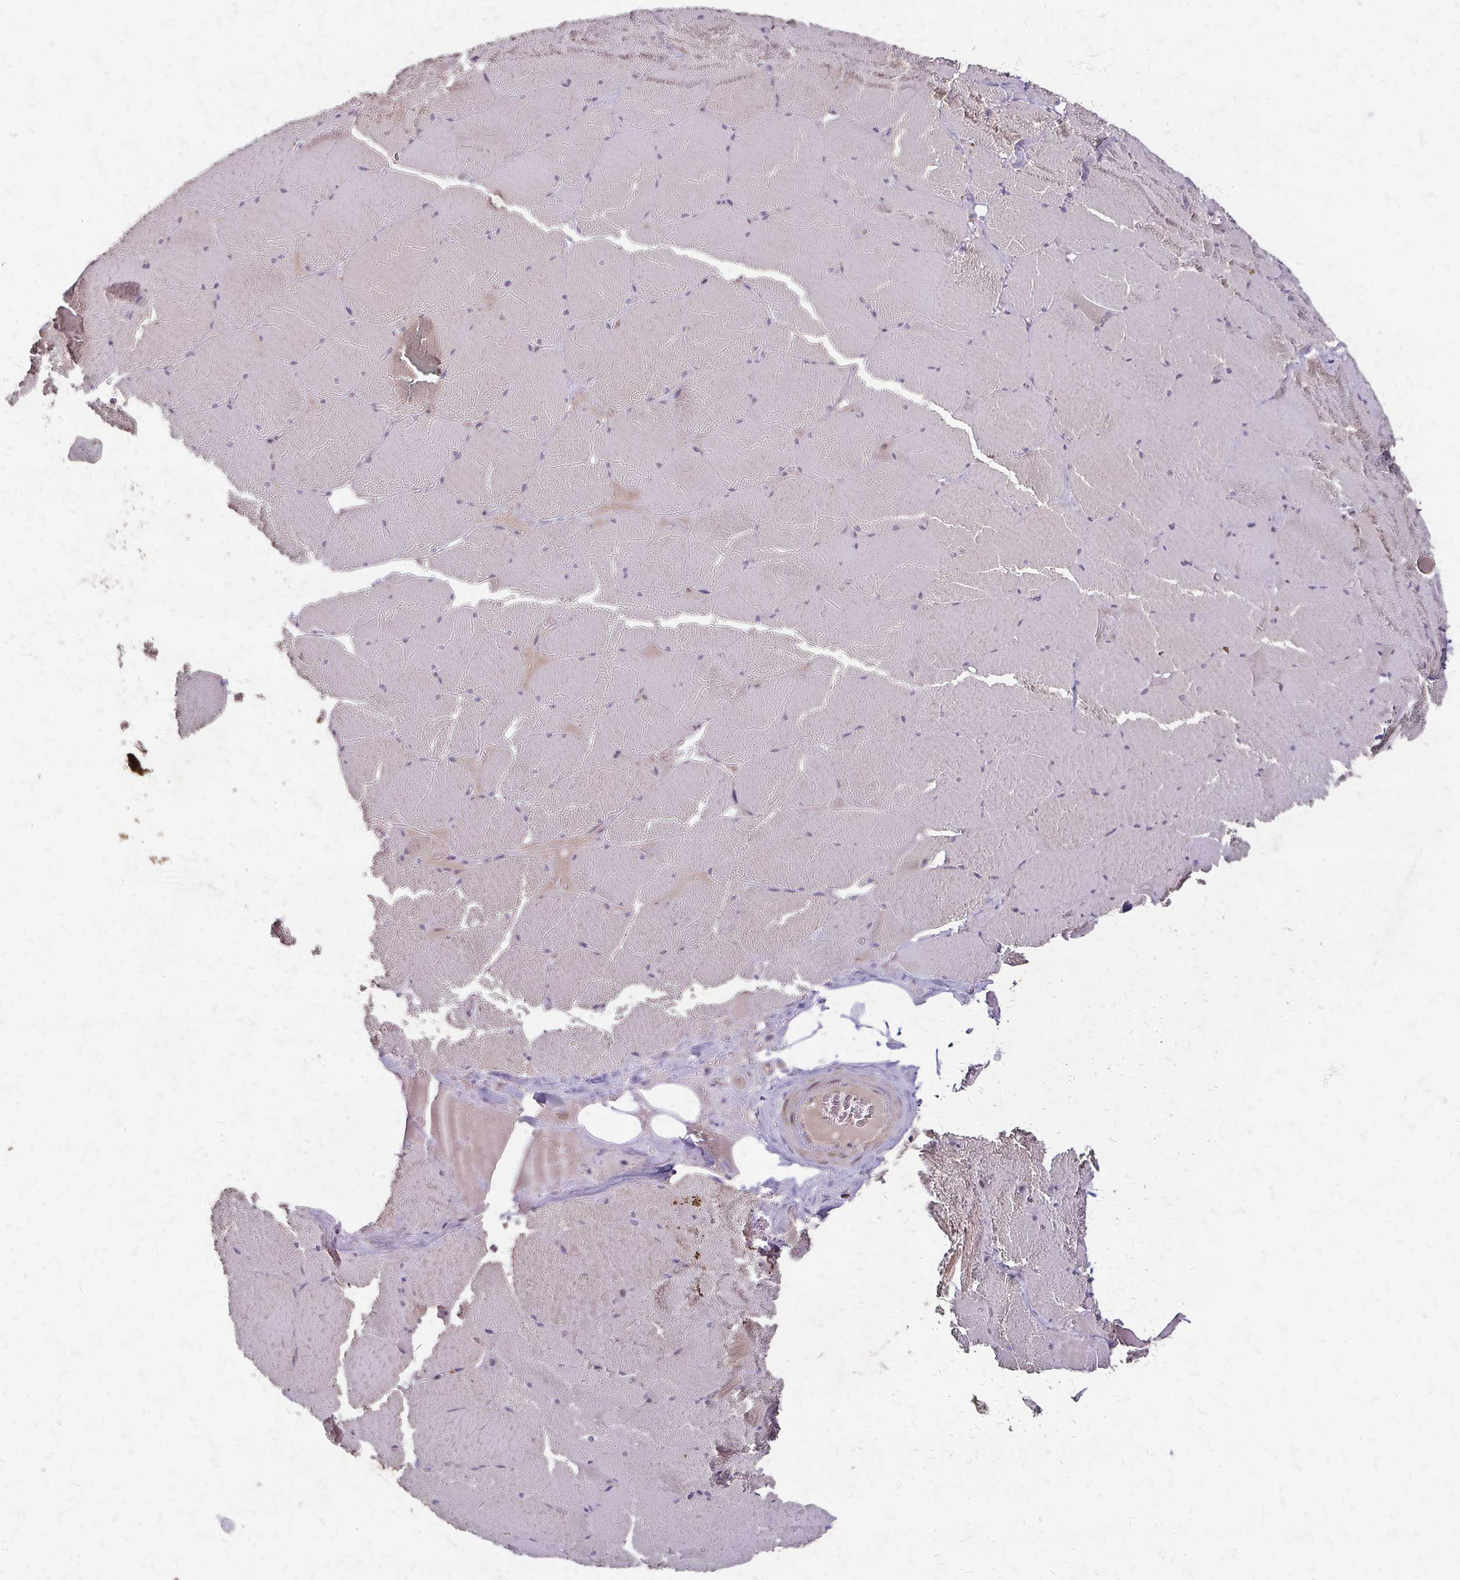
{"staining": {"intensity": "weak", "quantity": "25%-75%", "location": "cytoplasmic/membranous"}, "tissue": "skeletal muscle", "cell_type": "Myocytes", "image_type": "normal", "snomed": [{"axis": "morphology", "description": "Normal tissue, NOS"}, {"axis": "topography", "description": "Skeletal muscle"}, {"axis": "topography", "description": "Head-Neck"}], "caption": "DAB immunohistochemical staining of normal human skeletal muscle reveals weak cytoplasmic/membranous protein staining in about 25%-75% of myocytes. Immunohistochemistry (ihc) stains the protein in brown and the nuclei are stained blue.", "gene": "ZNF383", "patient": {"sex": "male", "age": 66}}